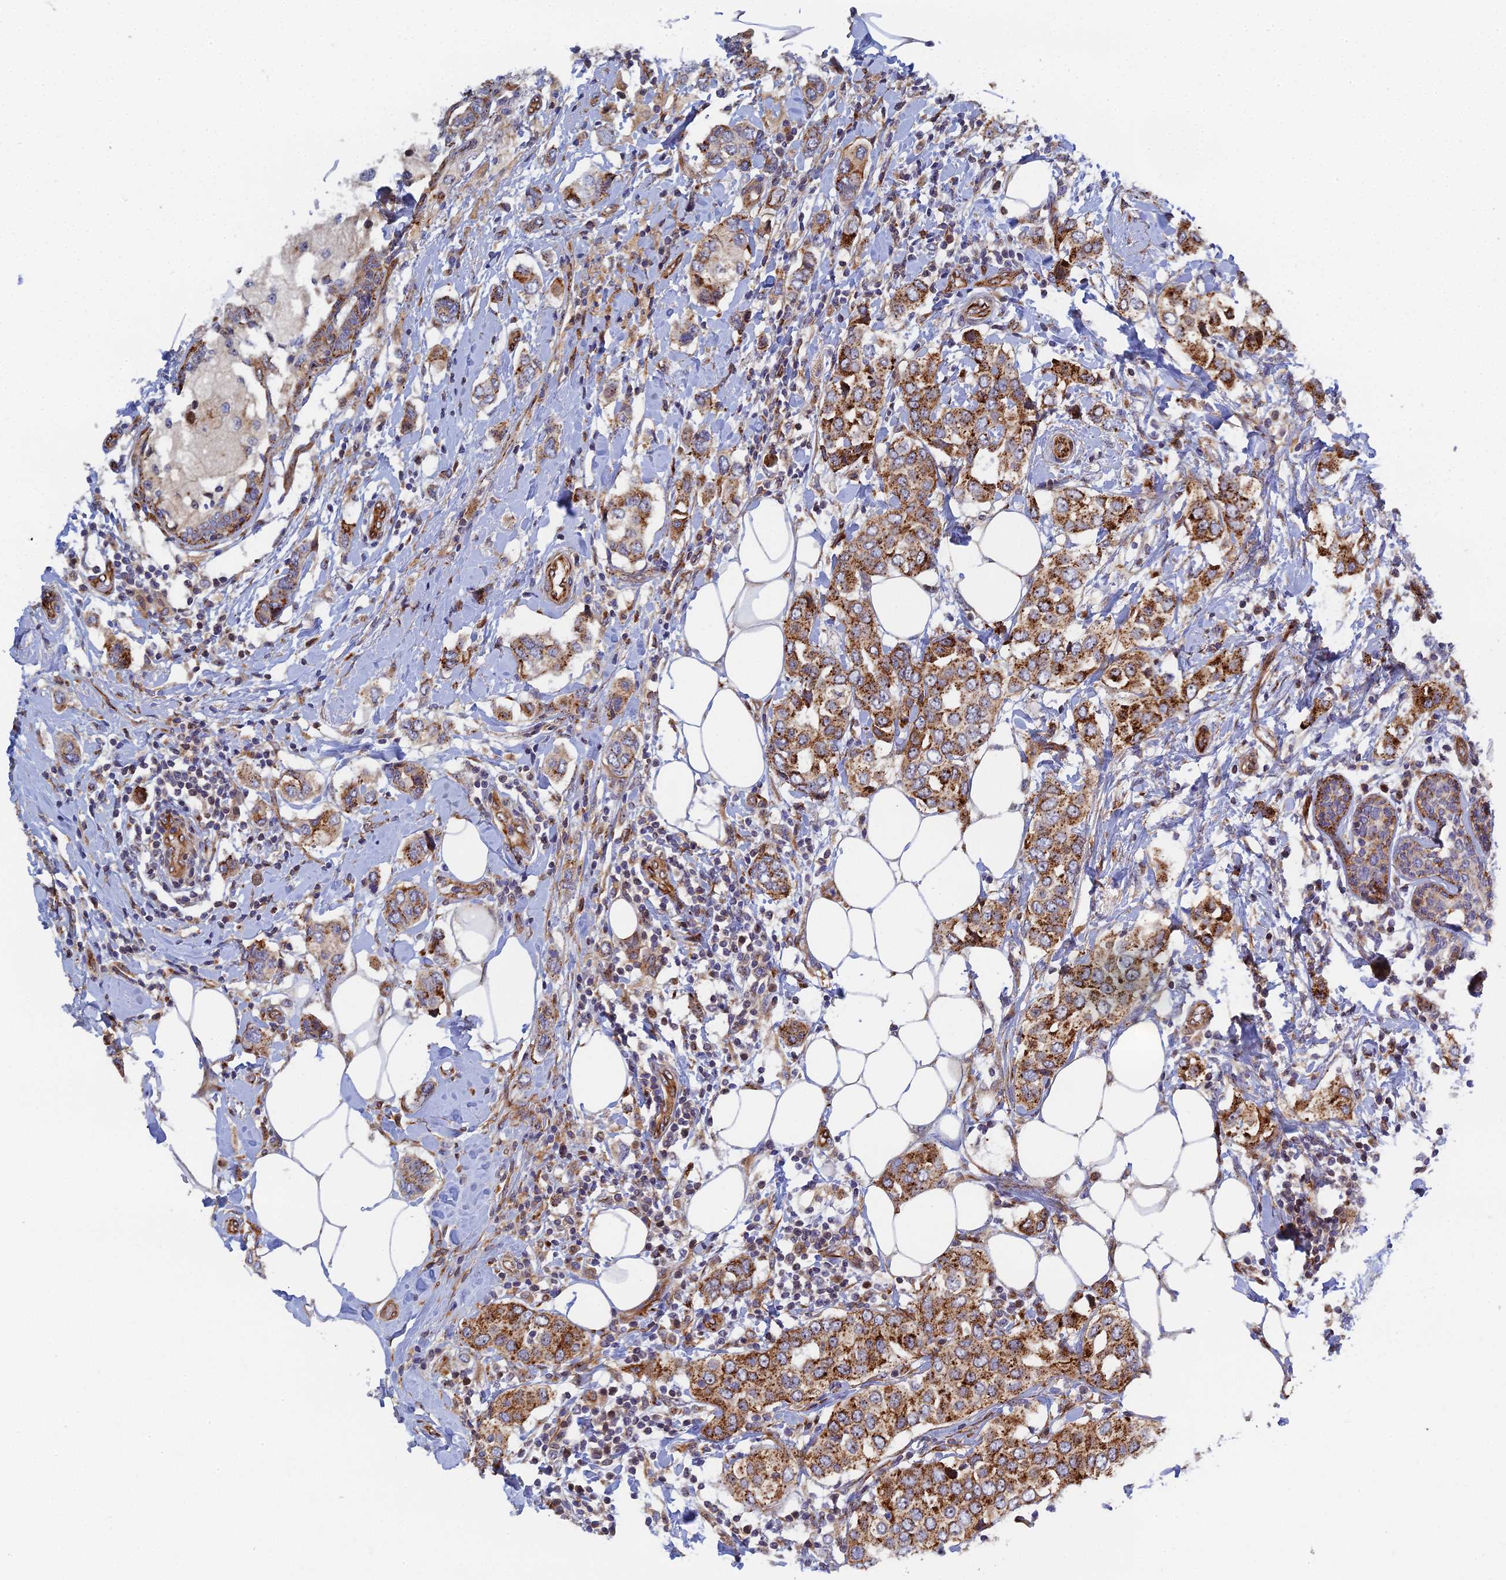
{"staining": {"intensity": "moderate", "quantity": ">75%", "location": "cytoplasmic/membranous"}, "tissue": "breast cancer", "cell_type": "Tumor cells", "image_type": "cancer", "snomed": [{"axis": "morphology", "description": "Lobular carcinoma"}, {"axis": "topography", "description": "Breast"}], "caption": "Immunohistochemistry (IHC) (DAB) staining of human lobular carcinoma (breast) demonstrates moderate cytoplasmic/membranous protein staining in about >75% of tumor cells.", "gene": "PPP2R3C", "patient": {"sex": "female", "age": 51}}